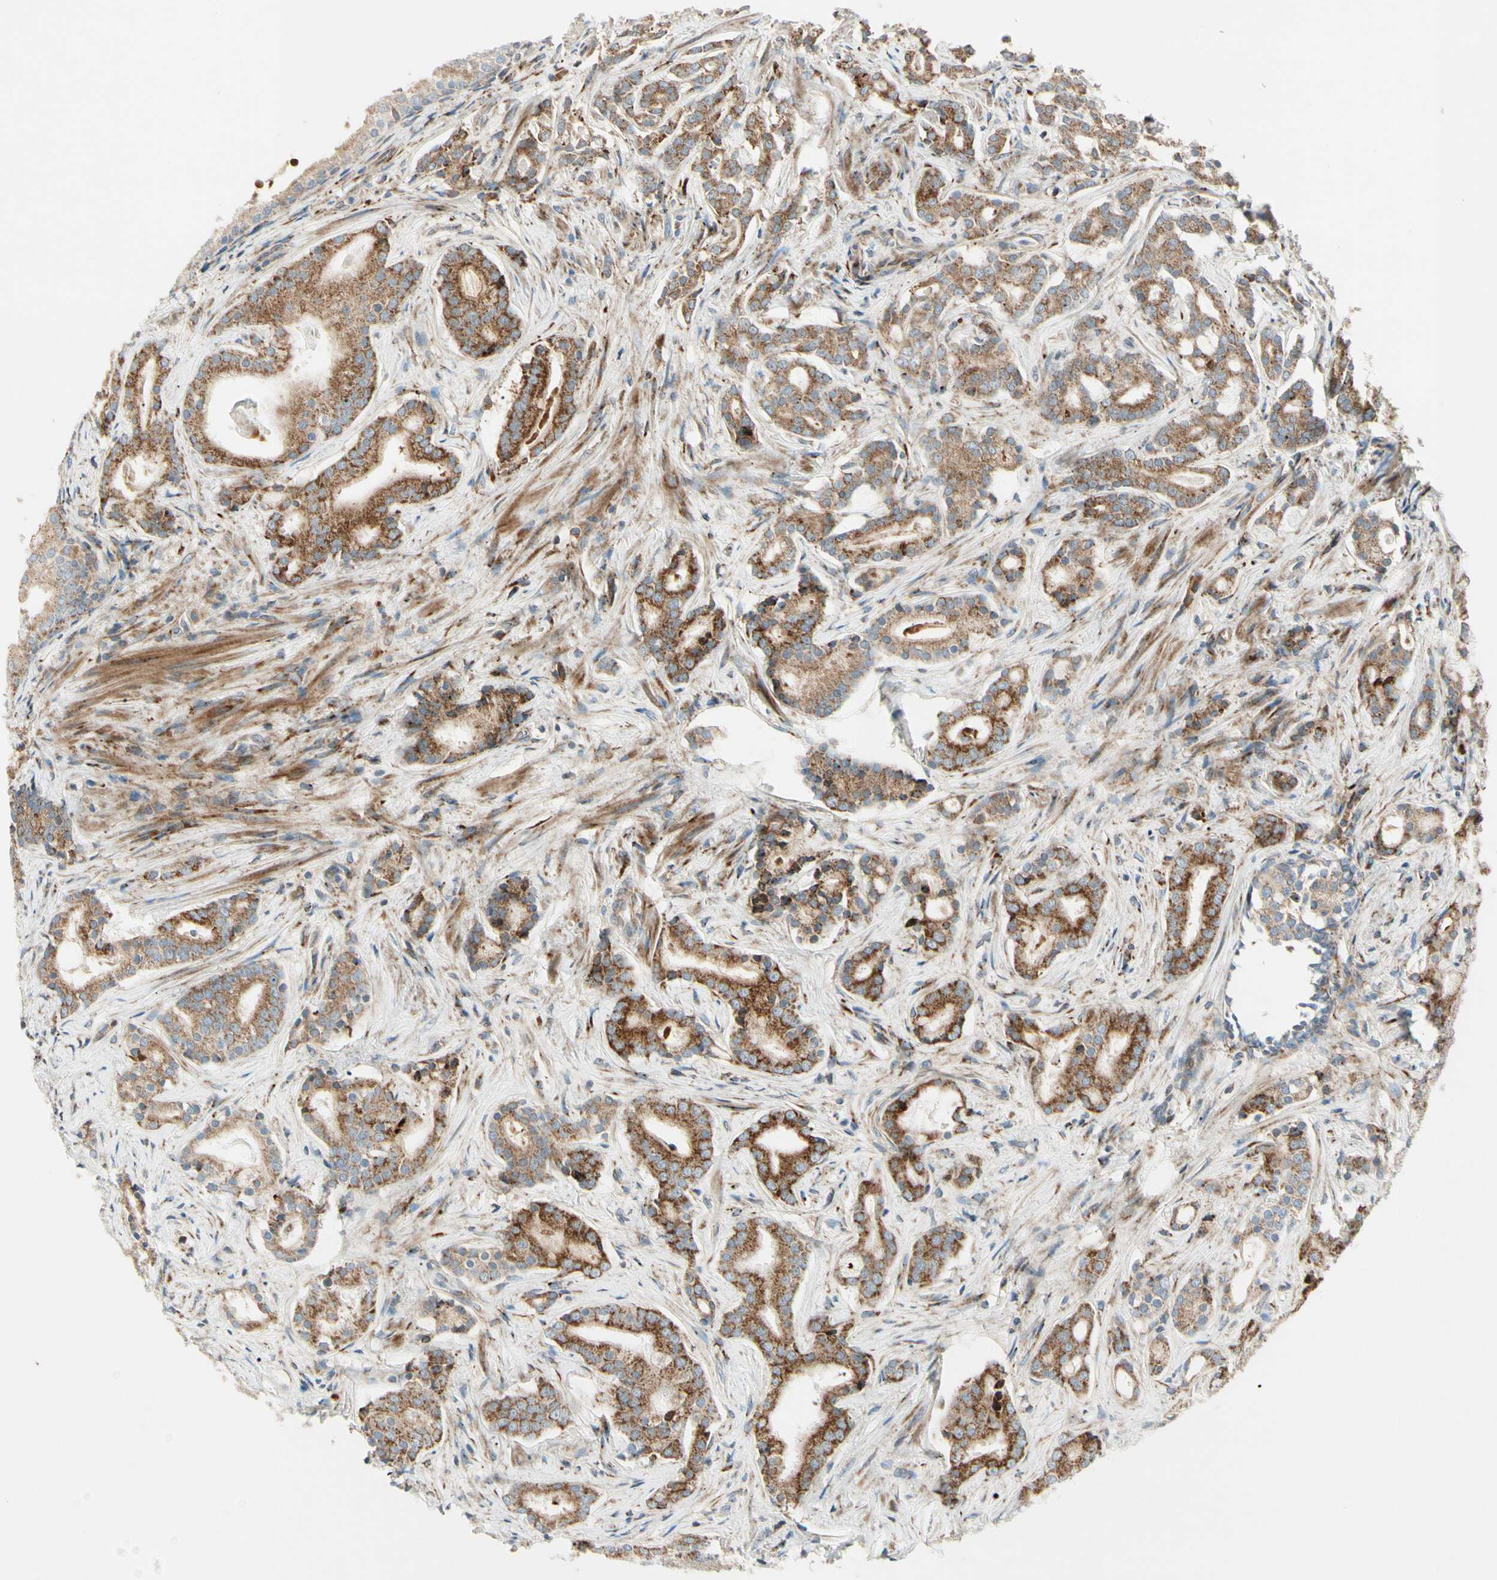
{"staining": {"intensity": "moderate", "quantity": ">75%", "location": "cytoplasmic/membranous"}, "tissue": "prostate cancer", "cell_type": "Tumor cells", "image_type": "cancer", "snomed": [{"axis": "morphology", "description": "Adenocarcinoma, Low grade"}, {"axis": "topography", "description": "Prostate"}], "caption": "About >75% of tumor cells in prostate cancer (low-grade adenocarcinoma) reveal moderate cytoplasmic/membranous protein staining as visualized by brown immunohistochemical staining.", "gene": "MRPL9", "patient": {"sex": "male", "age": 58}}